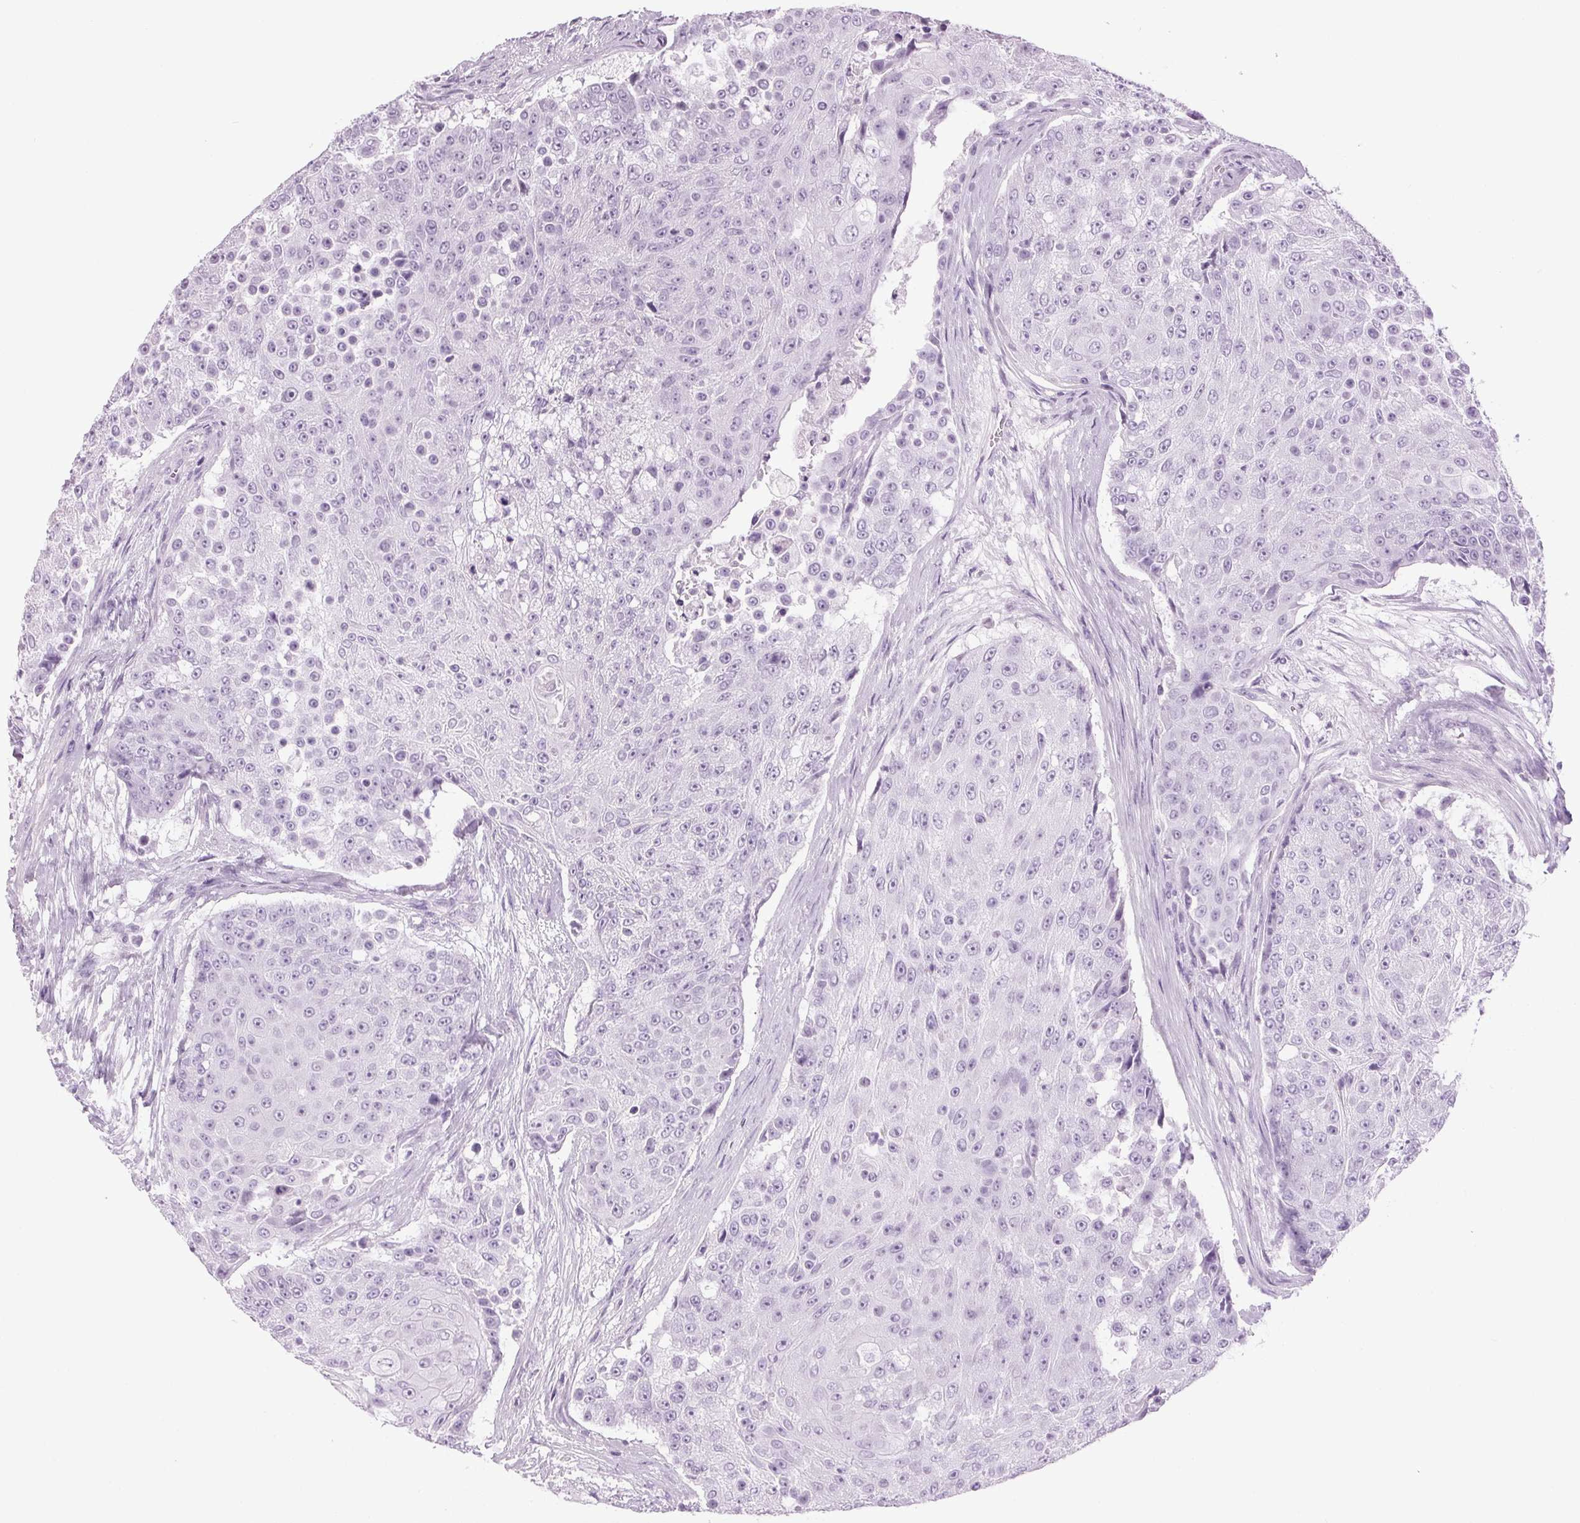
{"staining": {"intensity": "negative", "quantity": "none", "location": "none"}, "tissue": "urothelial cancer", "cell_type": "Tumor cells", "image_type": "cancer", "snomed": [{"axis": "morphology", "description": "Urothelial carcinoma, High grade"}, {"axis": "topography", "description": "Urinary bladder"}], "caption": "DAB immunohistochemical staining of human high-grade urothelial carcinoma displays no significant staining in tumor cells. (DAB IHC with hematoxylin counter stain).", "gene": "PPP1R1A", "patient": {"sex": "female", "age": 63}}